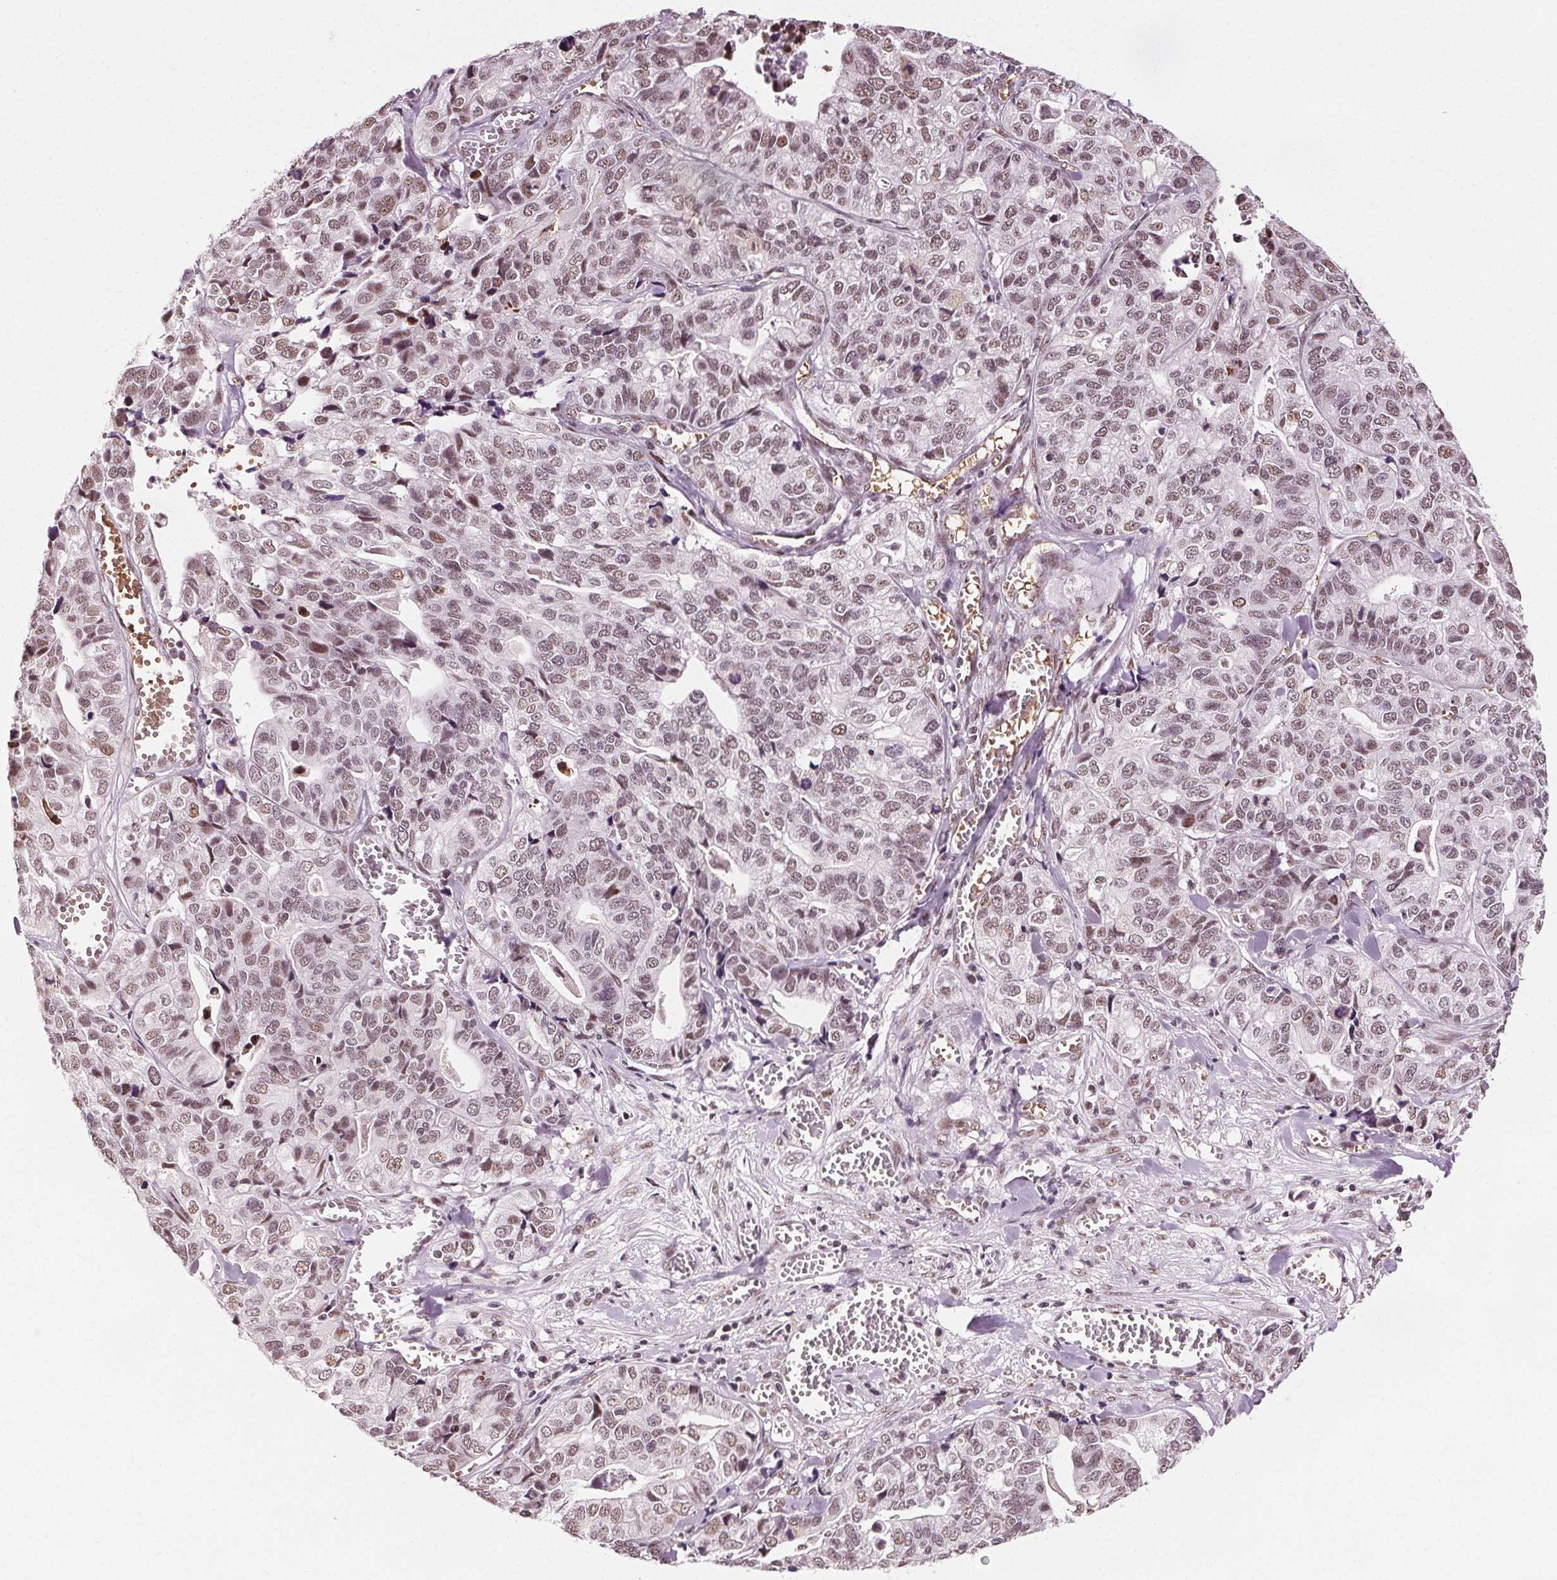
{"staining": {"intensity": "weak", "quantity": ">75%", "location": "nuclear"}, "tissue": "stomach cancer", "cell_type": "Tumor cells", "image_type": "cancer", "snomed": [{"axis": "morphology", "description": "Adenocarcinoma, NOS"}, {"axis": "topography", "description": "Stomach, upper"}], "caption": "Protein staining of adenocarcinoma (stomach) tissue demonstrates weak nuclear positivity in about >75% of tumor cells.", "gene": "IWS1", "patient": {"sex": "female", "age": 67}}